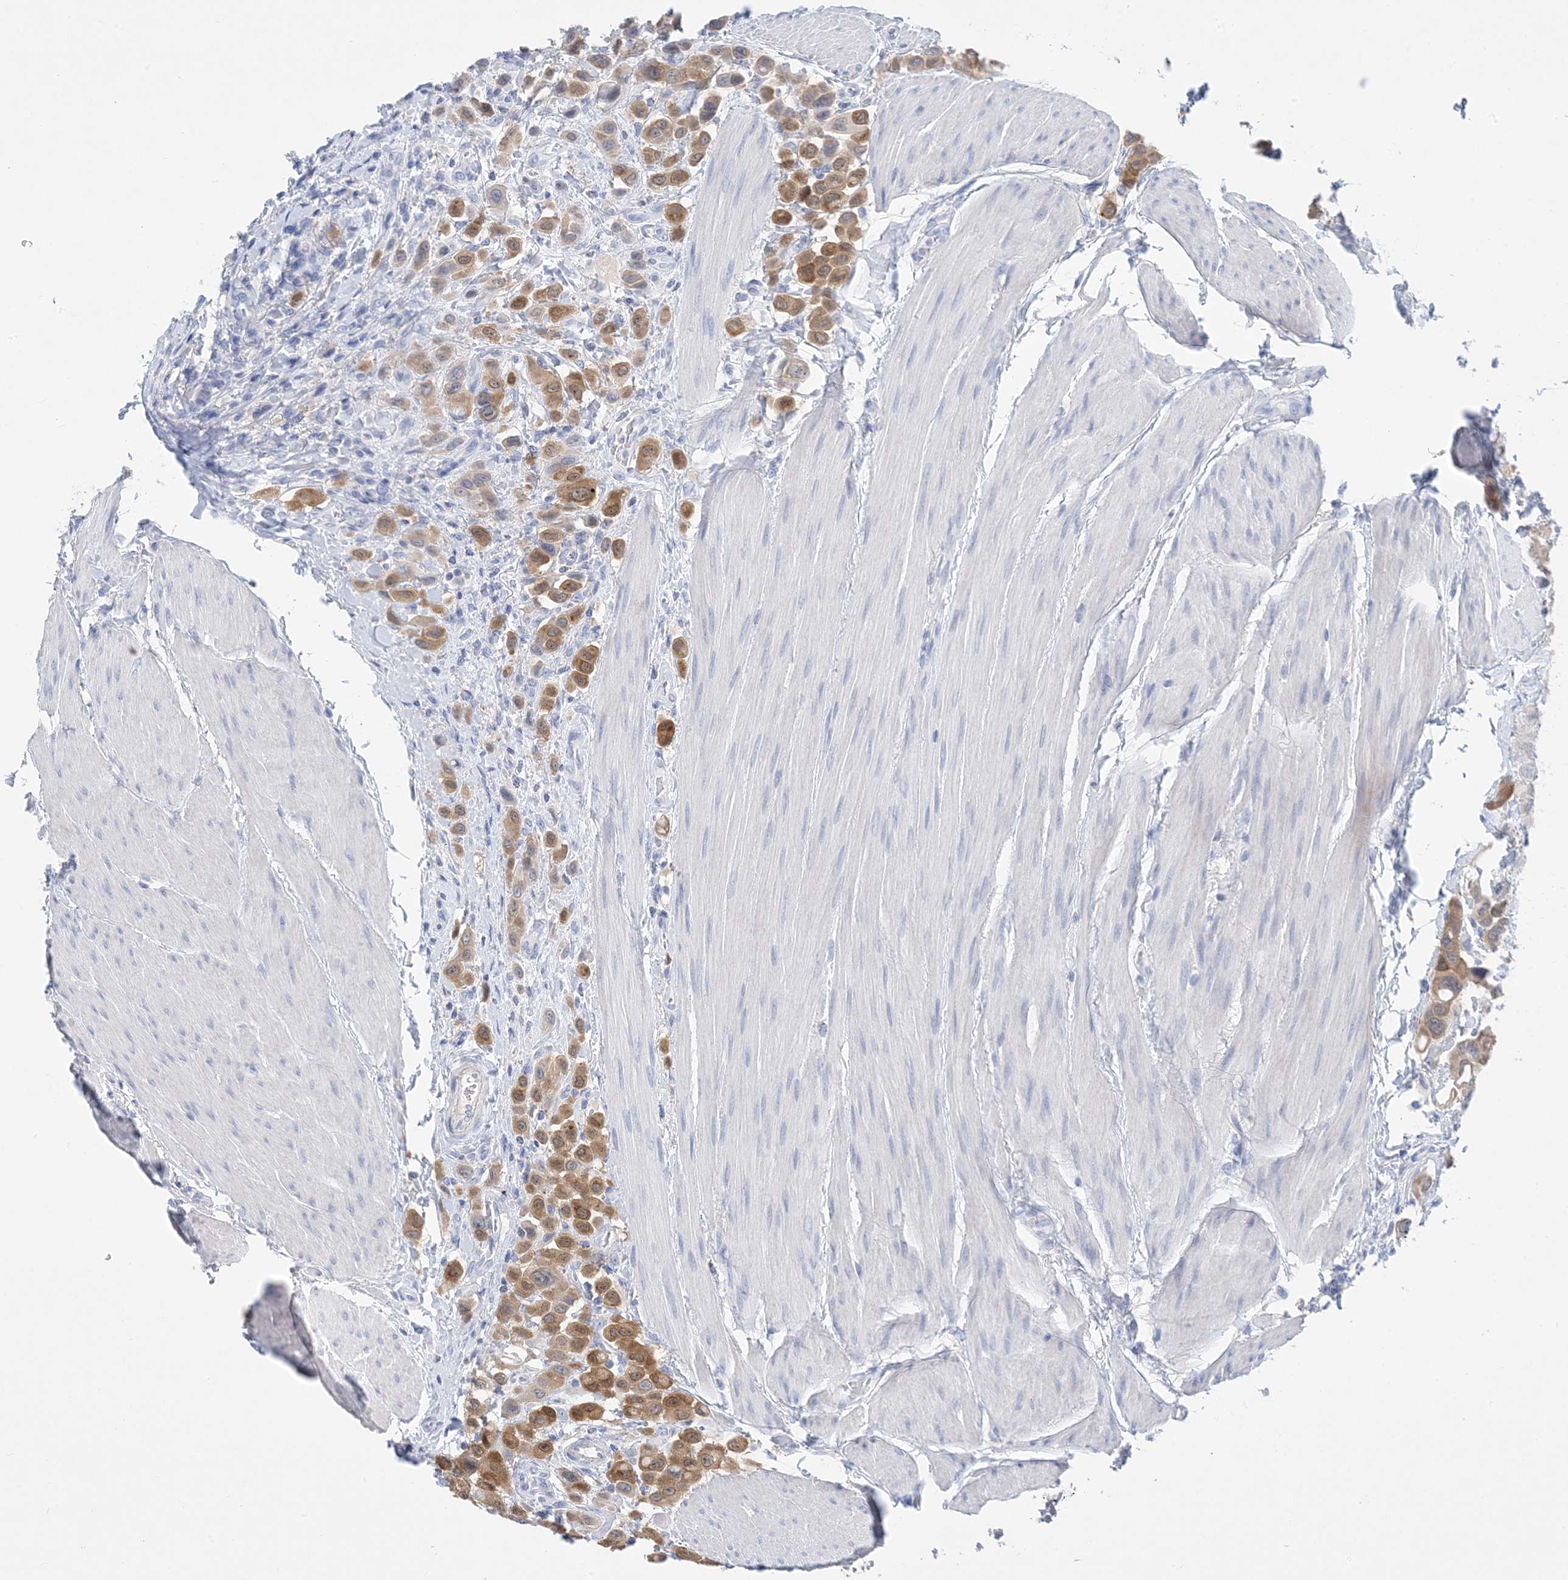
{"staining": {"intensity": "moderate", "quantity": ">75%", "location": "cytoplasmic/membranous"}, "tissue": "urothelial cancer", "cell_type": "Tumor cells", "image_type": "cancer", "snomed": [{"axis": "morphology", "description": "Urothelial carcinoma, High grade"}, {"axis": "topography", "description": "Urinary bladder"}], "caption": "Tumor cells reveal moderate cytoplasmic/membranous positivity in approximately >75% of cells in high-grade urothelial carcinoma.", "gene": "SH3YL1", "patient": {"sex": "male", "age": 50}}